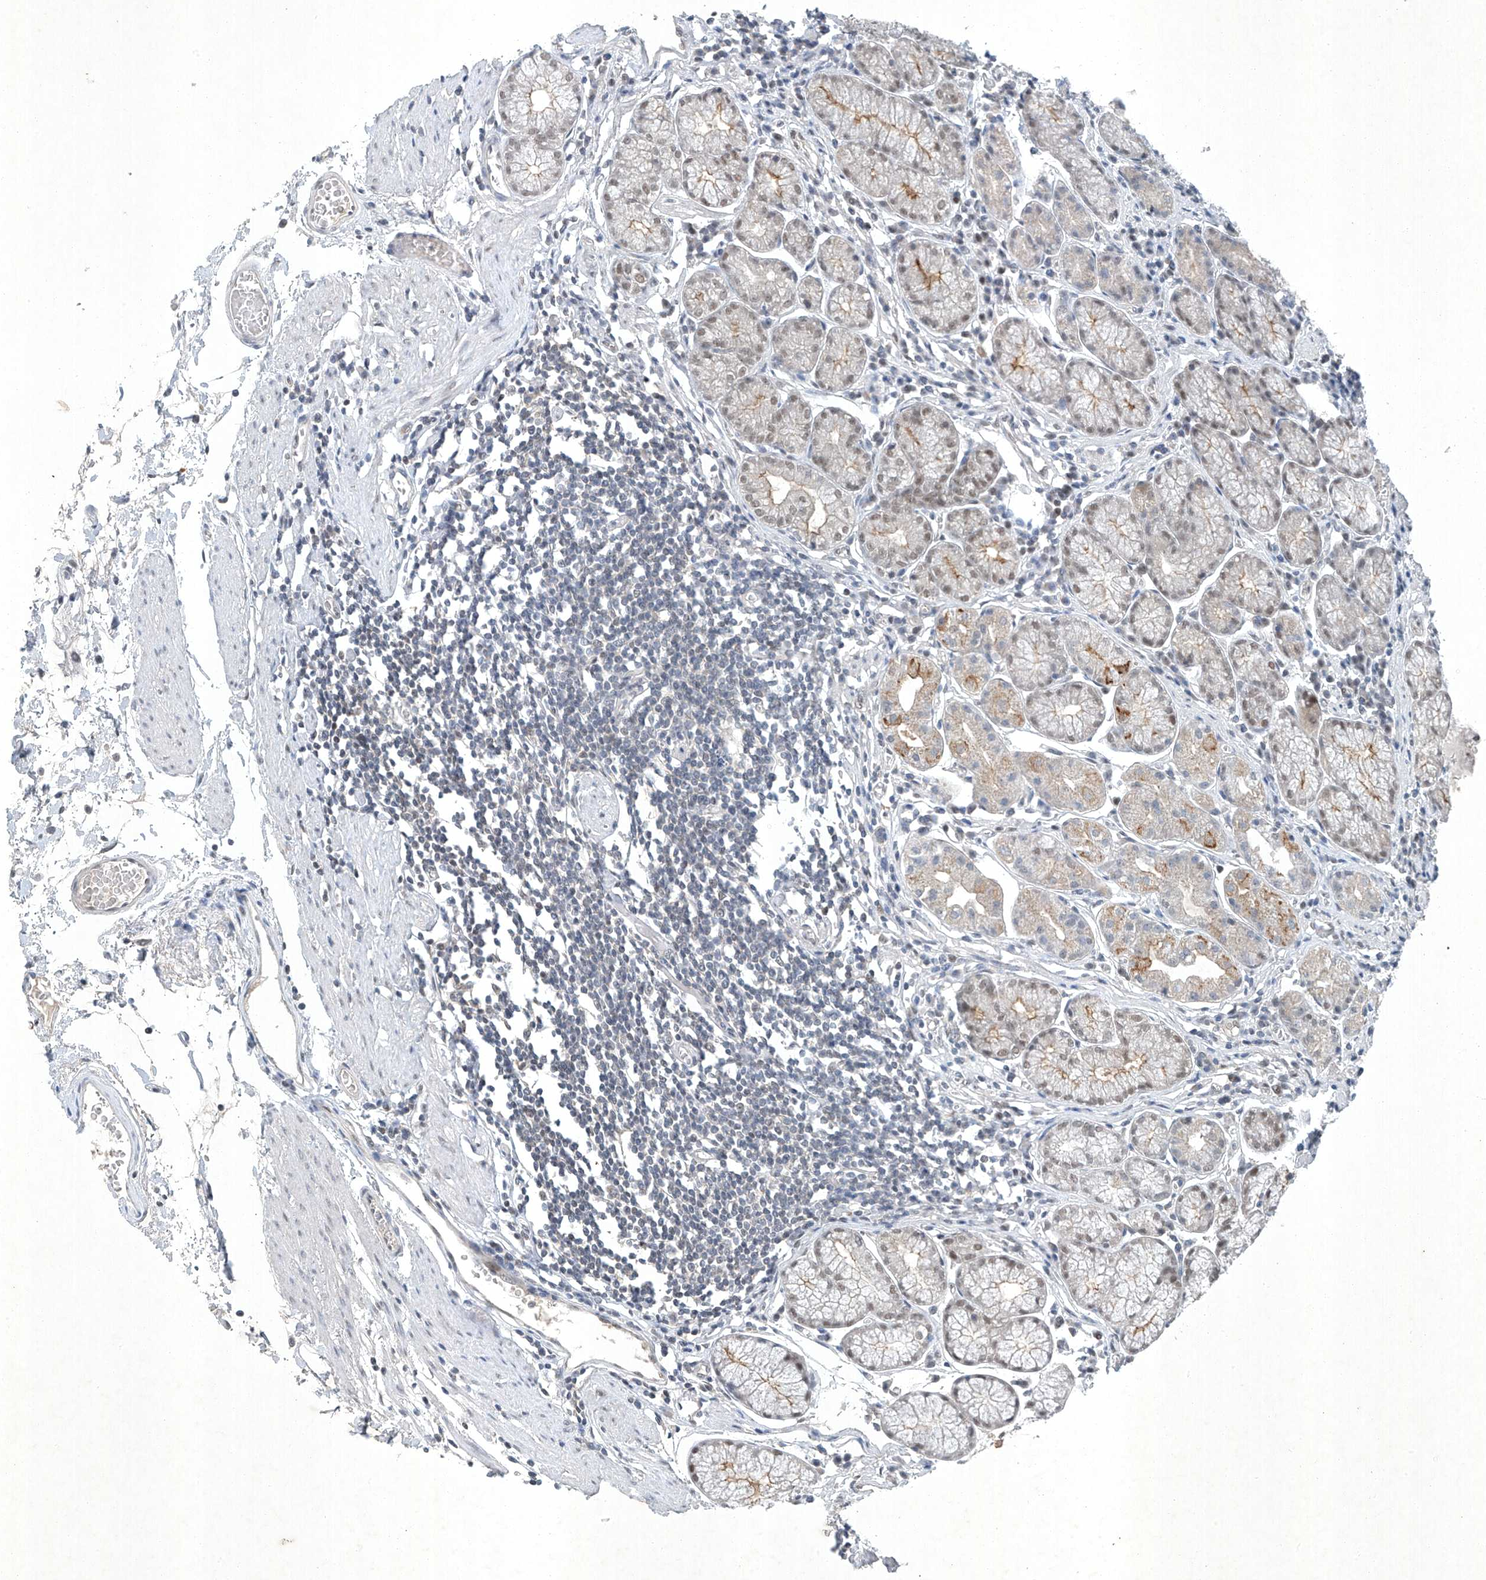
{"staining": {"intensity": "moderate", "quantity": "<25%", "location": "cytoplasmic/membranous"}, "tissue": "stomach", "cell_type": "Glandular cells", "image_type": "normal", "snomed": [{"axis": "morphology", "description": "Normal tissue, NOS"}, {"axis": "topography", "description": "Stomach"}], "caption": "Immunohistochemistry photomicrograph of benign stomach: human stomach stained using IHC shows low levels of moderate protein expression localized specifically in the cytoplasmic/membranous of glandular cells, appearing as a cytoplasmic/membranous brown color.", "gene": "TAF8", "patient": {"sex": "male", "age": 55}}